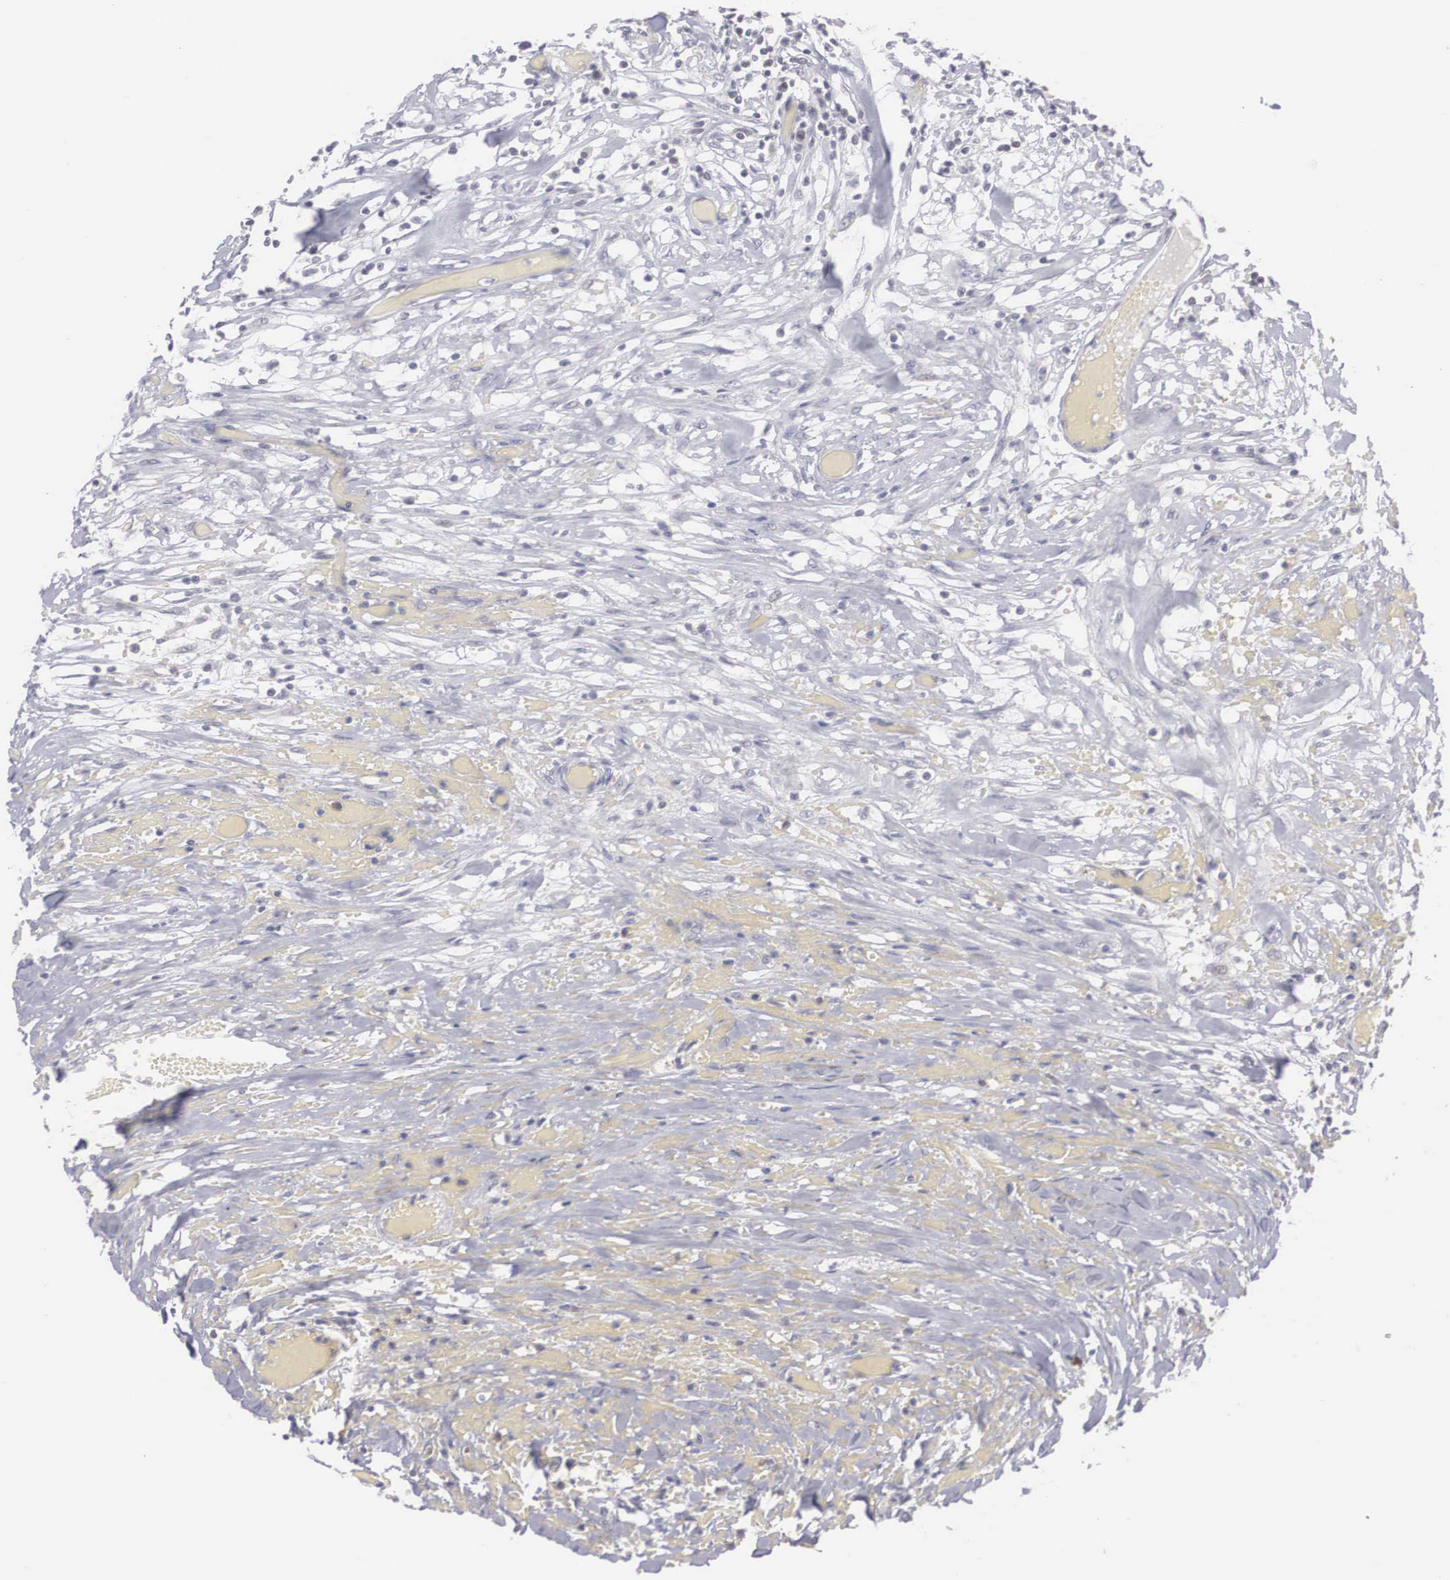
{"staining": {"intensity": "negative", "quantity": "none", "location": "none"}, "tissue": "lymphoma", "cell_type": "Tumor cells", "image_type": "cancer", "snomed": [{"axis": "morphology", "description": "Malignant lymphoma, non-Hodgkin's type, High grade"}, {"axis": "topography", "description": "Colon"}], "caption": "The histopathology image shows no significant staining in tumor cells of malignant lymphoma, non-Hodgkin's type (high-grade).", "gene": "WDR89", "patient": {"sex": "male", "age": 82}}